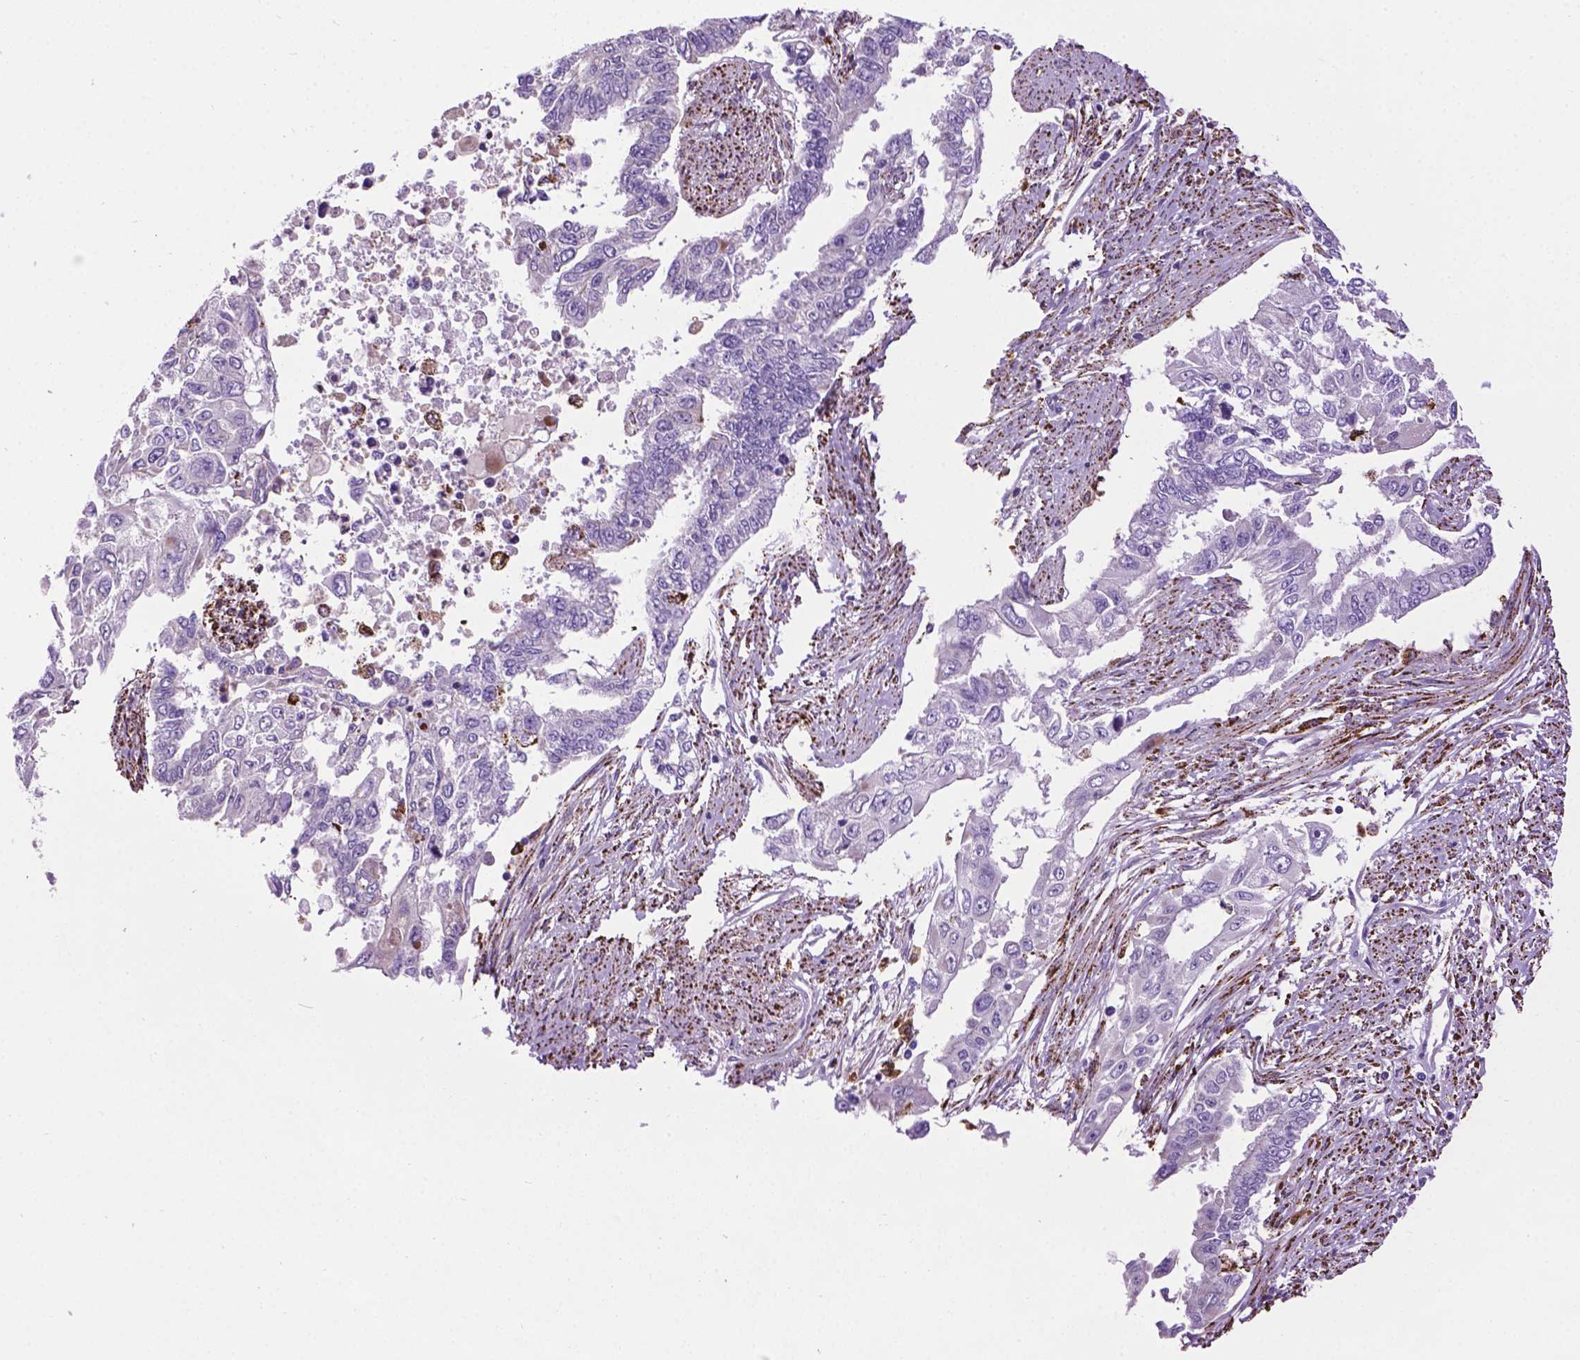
{"staining": {"intensity": "negative", "quantity": "none", "location": "none"}, "tissue": "endometrial cancer", "cell_type": "Tumor cells", "image_type": "cancer", "snomed": [{"axis": "morphology", "description": "Adenocarcinoma, NOS"}, {"axis": "topography", "description": "Uterus"}], "caption": "The micrograph demonstrates no significant positivity in tumor cells of endometrial cancer (adenocarcinoma).", "gene": "TMEM132E", "patient": {"sex": "female", "age": 59}}